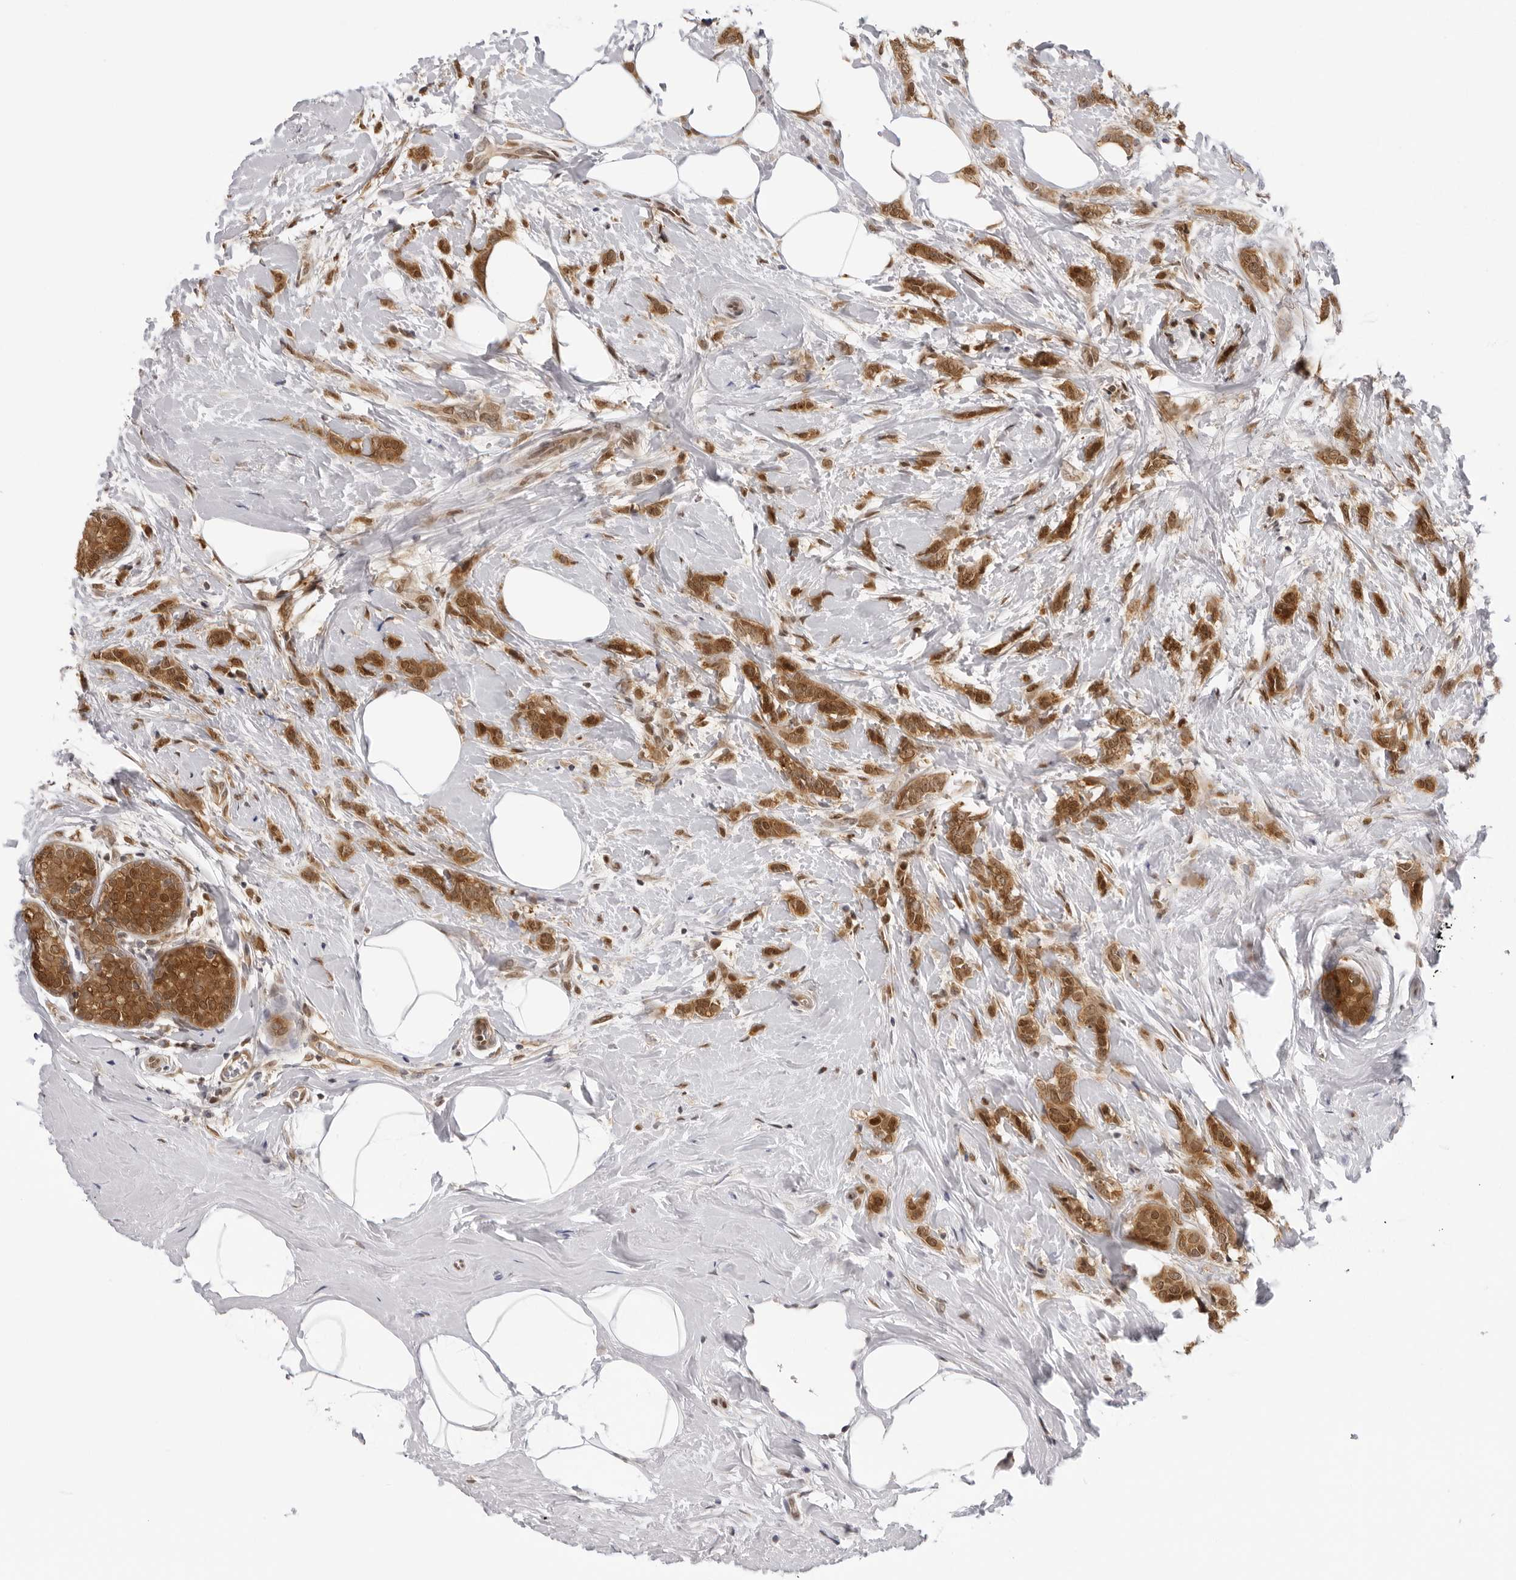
{"staining": {"intensity": "moderate", "quantity": ">75%", "location": "cytoplasmic/membranous,nuclear"}, "tissue": "breast cancer", "cell_type": "Tumor cells", "image_type": "cancer", "snomed": [{"axis": "morphology", "description": "Lobular carcinoma, in situ"}, {"axis": "morphology", "description": "Lobular carcinoma"}, {"axis": "topography", "description": "Breast"}], "caption": "IHC micrograph of neoplastic tissue: breast cancer (lobular carcinoma) stained using IHC demonstrates medium levels of moderate protein expression localized specifically in the cytoplasmic/membranous and nuclear of tumor cells, appearing as a cytoplasmic/membranous and nuclear brown color.", "gene": "WDR77", "patient": {"sex": "female", "age": 41}}